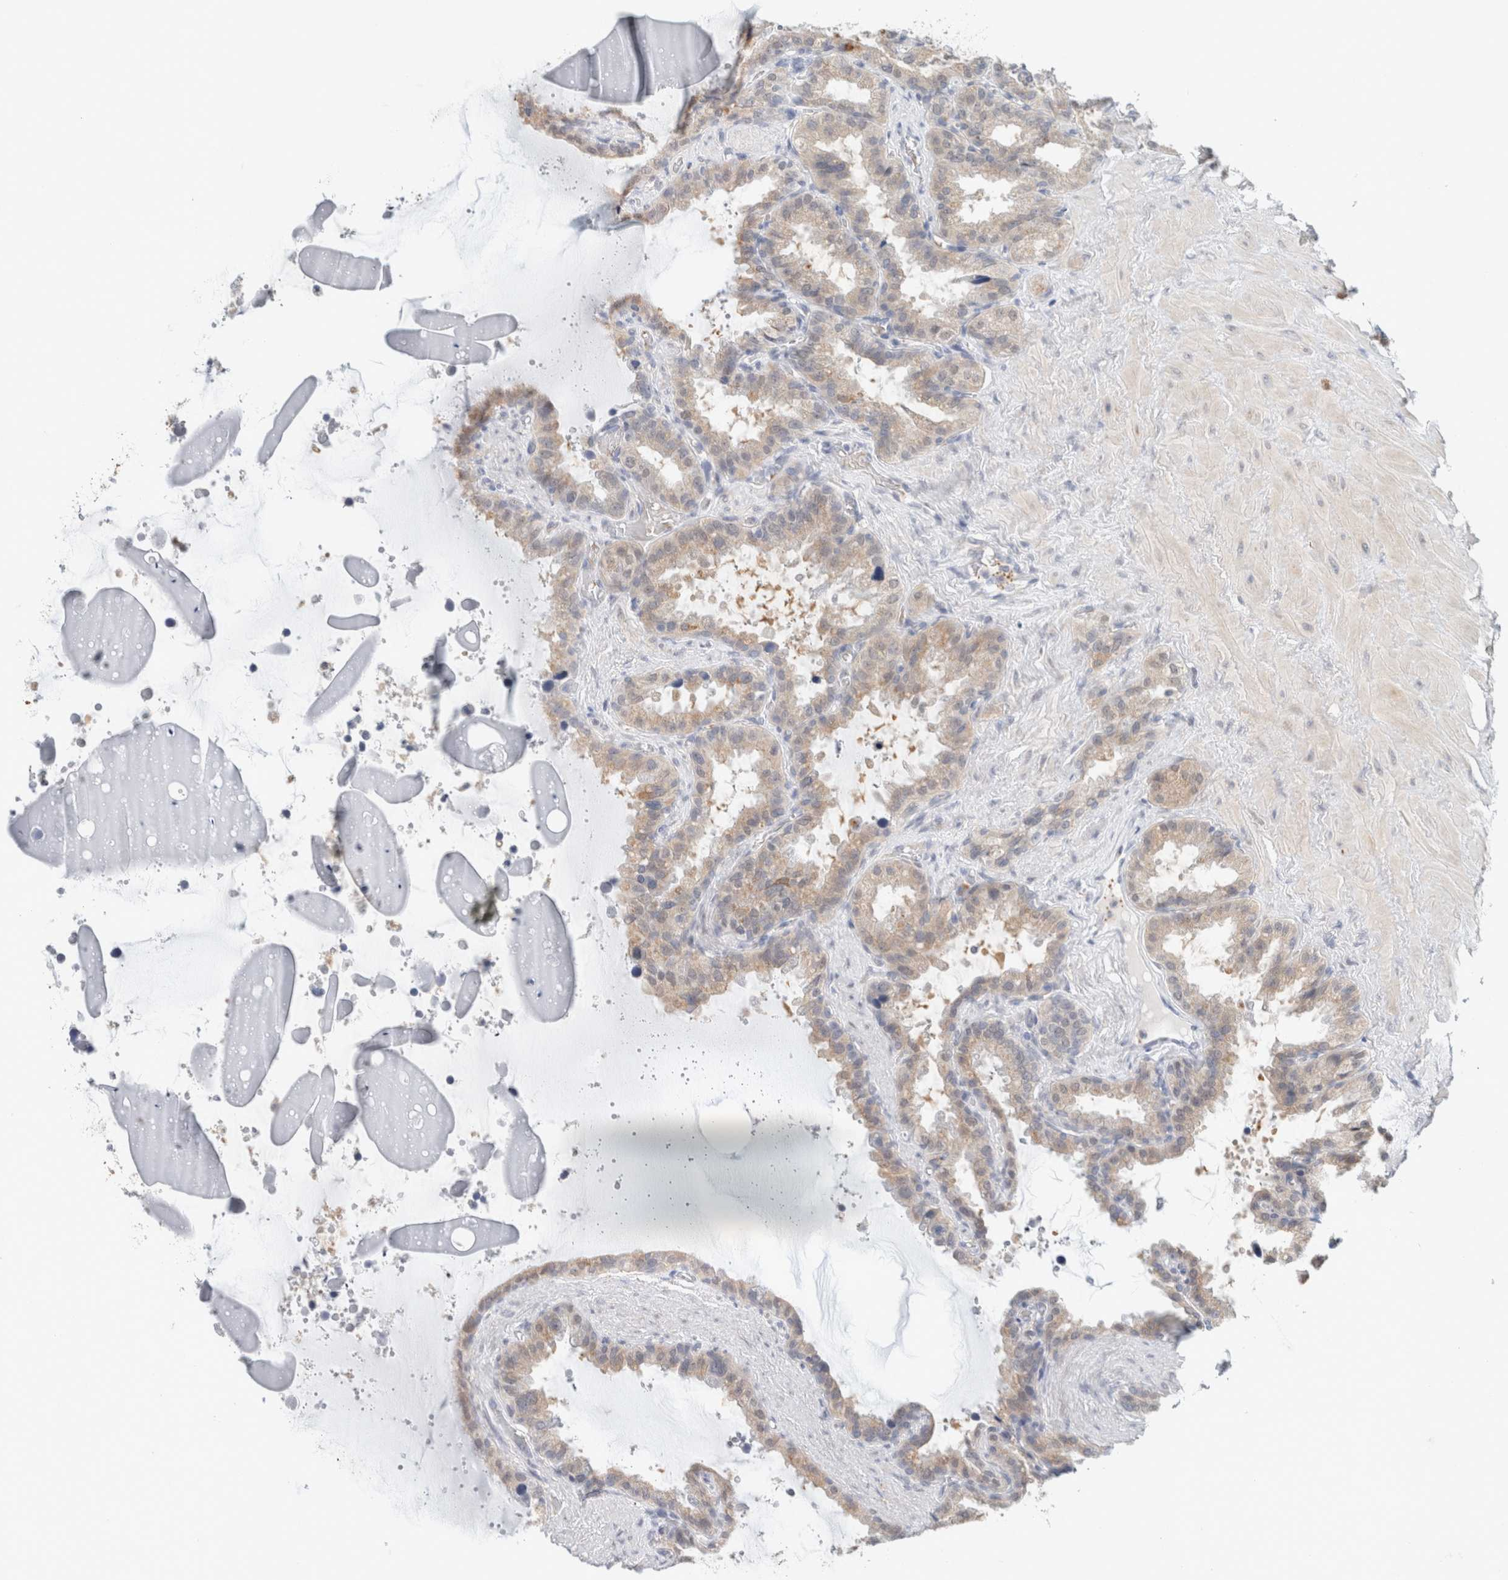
{"staining": {"intensity": "moderate", "quantity": "25%-75%", "location": "cytoplasmic/membranous"}, "tissue": "seminal vesicle", "cell_type": "Glandular cells", "image_type": "normal", "snomed": [{"axis": "morphology", "description": "Normal tissue, NOS"}, {"axis": "topography", "description": "Seminal veicle"}], "caption": "High-magnification brightfield microscopy of normal seminal vesicle stained with DAB (3,3'-diaminobenzidine) (brown) and counterstained with hematoxylin (blue). glandular cells exhibit moderate cytoplasmic/membranous positivity is identified in about25%-75% of cells. The staining was performed using DAB (3,3'-diaminobenzidine) to visualize the protein expression in brown, while the nuclei were stained in blue with hematoxylin (Magnification: 20x).", "gene": "CRAT", "patient": {"sex": "male", "age": 46}}